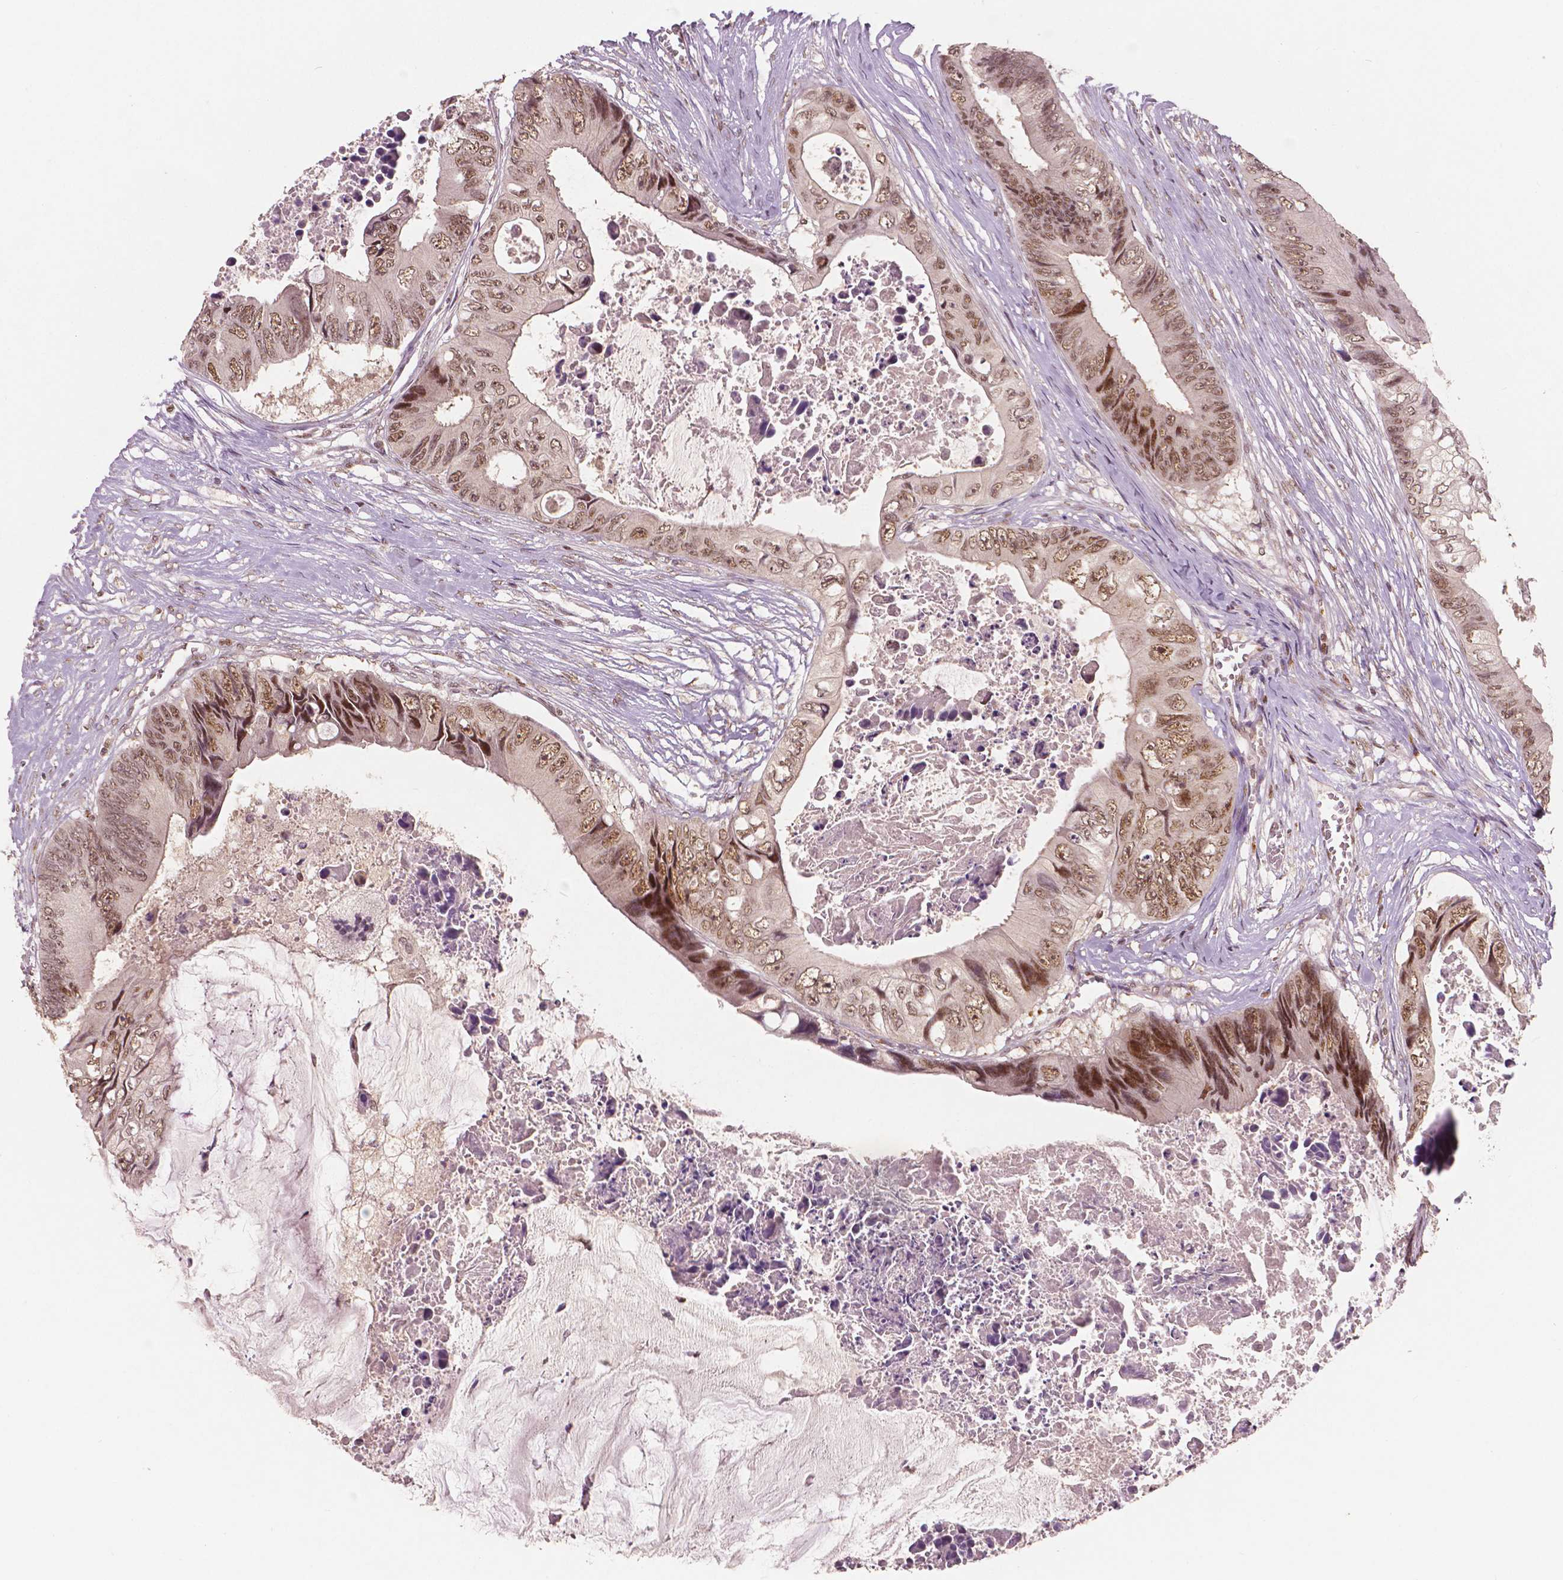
{"staining": {"intensity": "moderate", "quantity": ">75%", "location": "nuclear"}, "tissue": "colorectal cancer", "cell_type": "Tumor cells", "image_type": "cancer", "snomed": [{"axis": "morphology", "description": "Adenocarcinoma, NOS"}, {"axis": "topography", "description": "Rectum"}], "caption": "Immunohistochemistry micrograph of human adenocarcinoma (colorectal) stained for a protein (brown), which shows medium levels of moderate nuclear positivity in approximately >75% of tumor cells.", "gene": "NSD2", "patient": {"sex": "male", "age": 63}}